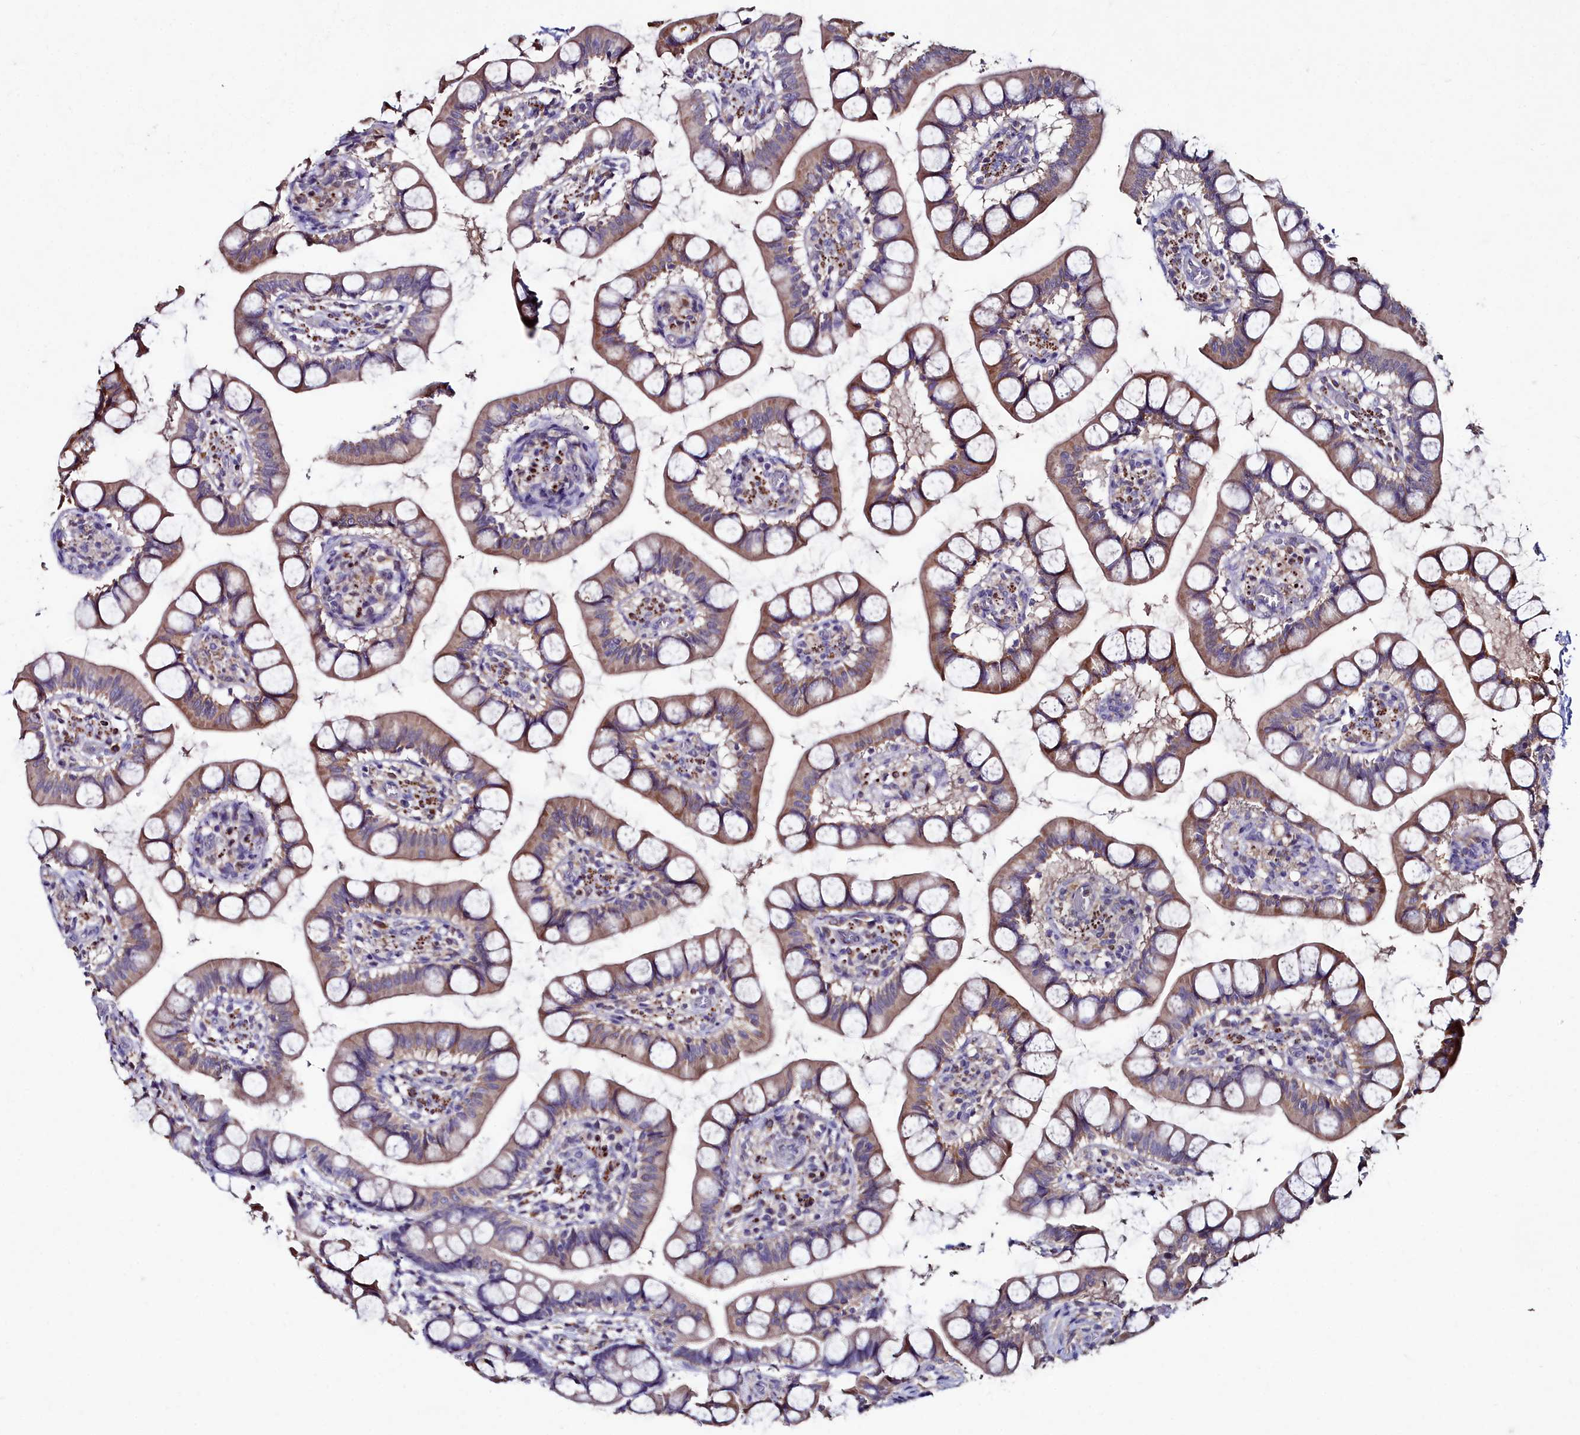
{"staining": {"intensity": "moderate", "quantity": "<25%", "location": "cytoplasmic/membranous"}, "tissue": "small intestine", "cell_type": "Glandular cells", "image_type": "normal", "snomed": [{"axis": "morphology", "description": "Normal tissue, NOS"}, {"axis": "topography", "description": "Small intestine"}], "caption": "Moderate cytoplasmic/membranous expression is appreciated in about <25% of glandular cells in unremarkable small intestine.", "gene": "AMBRA1", "patient": {"sex": "male", "age": 52}}